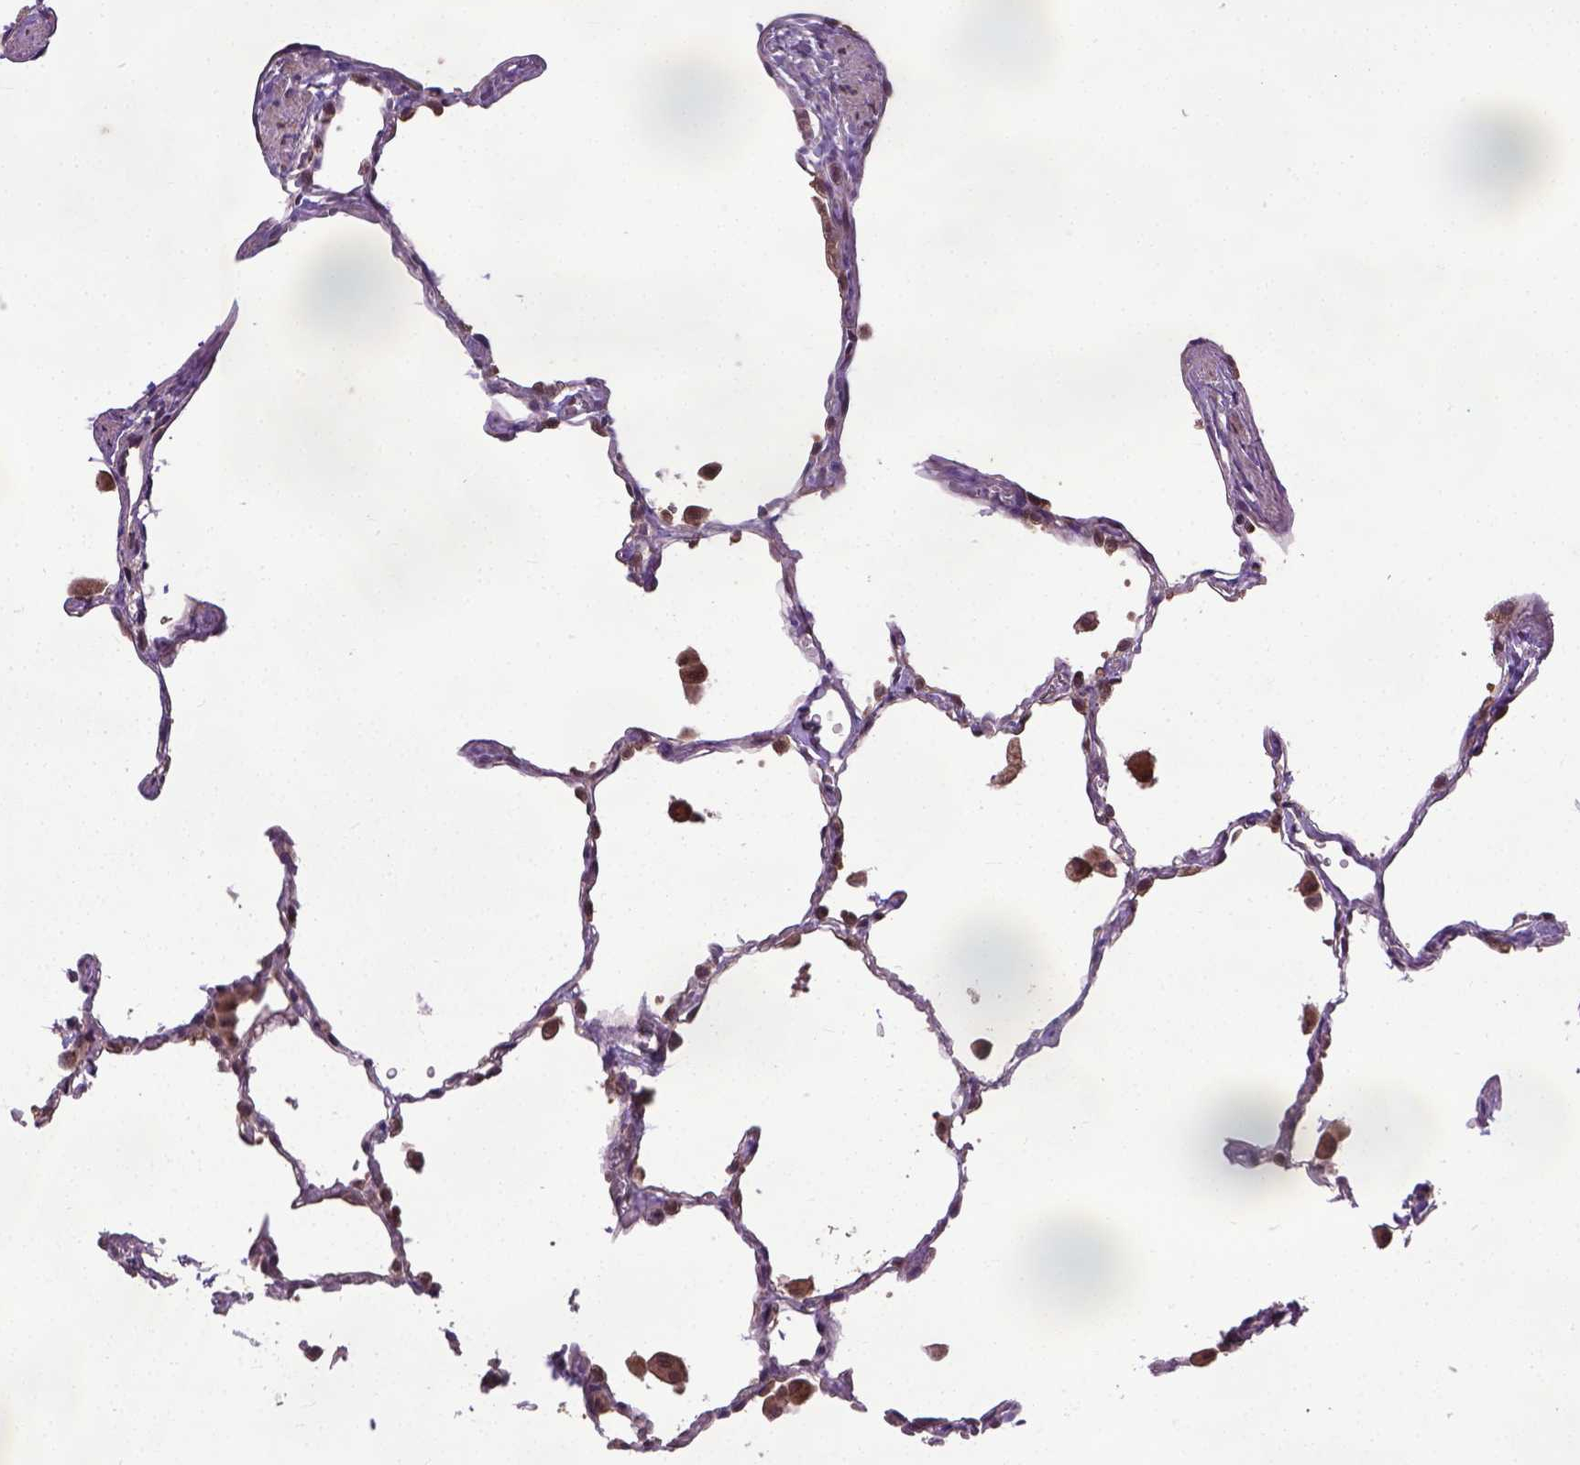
{"staining": {"intensity": "strong", "quantity": "25%-75%", "location": "cytoplasmic/membranous,nuclear"}, "tissue": "lung", "cell_type": "Alveolar cells", "image_type": "normal", "snomed": [{"axis": "morphology", "description": "Normal tissue, NOS"}, {"axis": "topography", "description": "Lung"}], "caption": "A brown stain shows strong cytoplasmic/membranous,nuclear expression of a protein in alveolar cells of unremarkable human lung.", "gene": "UBA3", "patient": {"sex": "female", "age": 47}}